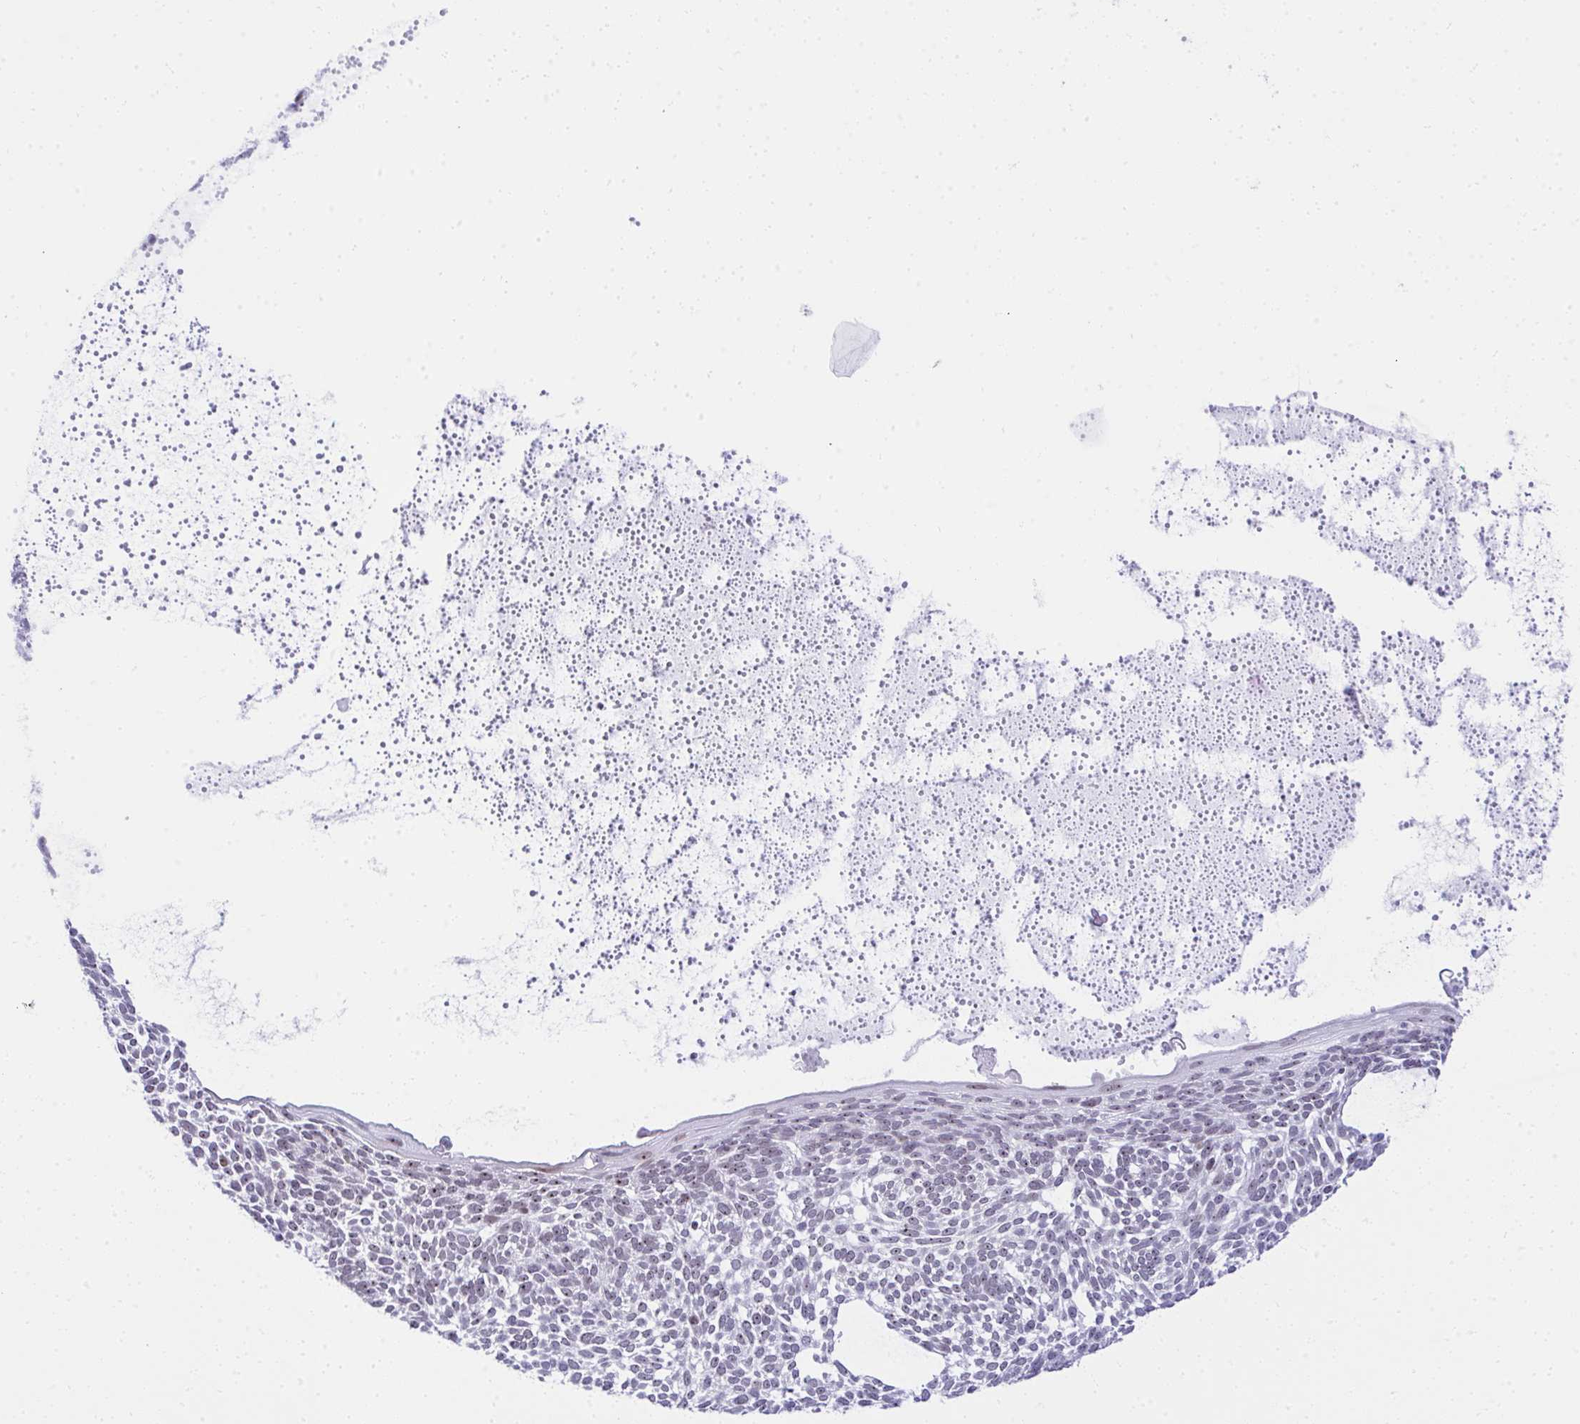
{"staining": {"intensity": "moderate", "quantity": ">75%", "location": "nuclear"}, "tissue": "skin cancer", "cell_type": "Tumor cells", "image_type": "cancer", "snomed": [{"axis": "morphology", "description": "Basal cell carcinoma"}, {"axis": "topography", "description": "Skin"}, {"axis": "topography", "description": "Skin of face"}], "caption": "Immunohistochemistry (IHC) image of neoplastic tissue: human skin basal cell carcinoma stained using immunohistochemistry (IHC) displays medium levels of moderate protein expression localized specifically in the nuclear of tumor cells, appearing as a nuclear brown color.", "gene": "GLDN", "patient": {"sex": "male", "age": 83}}